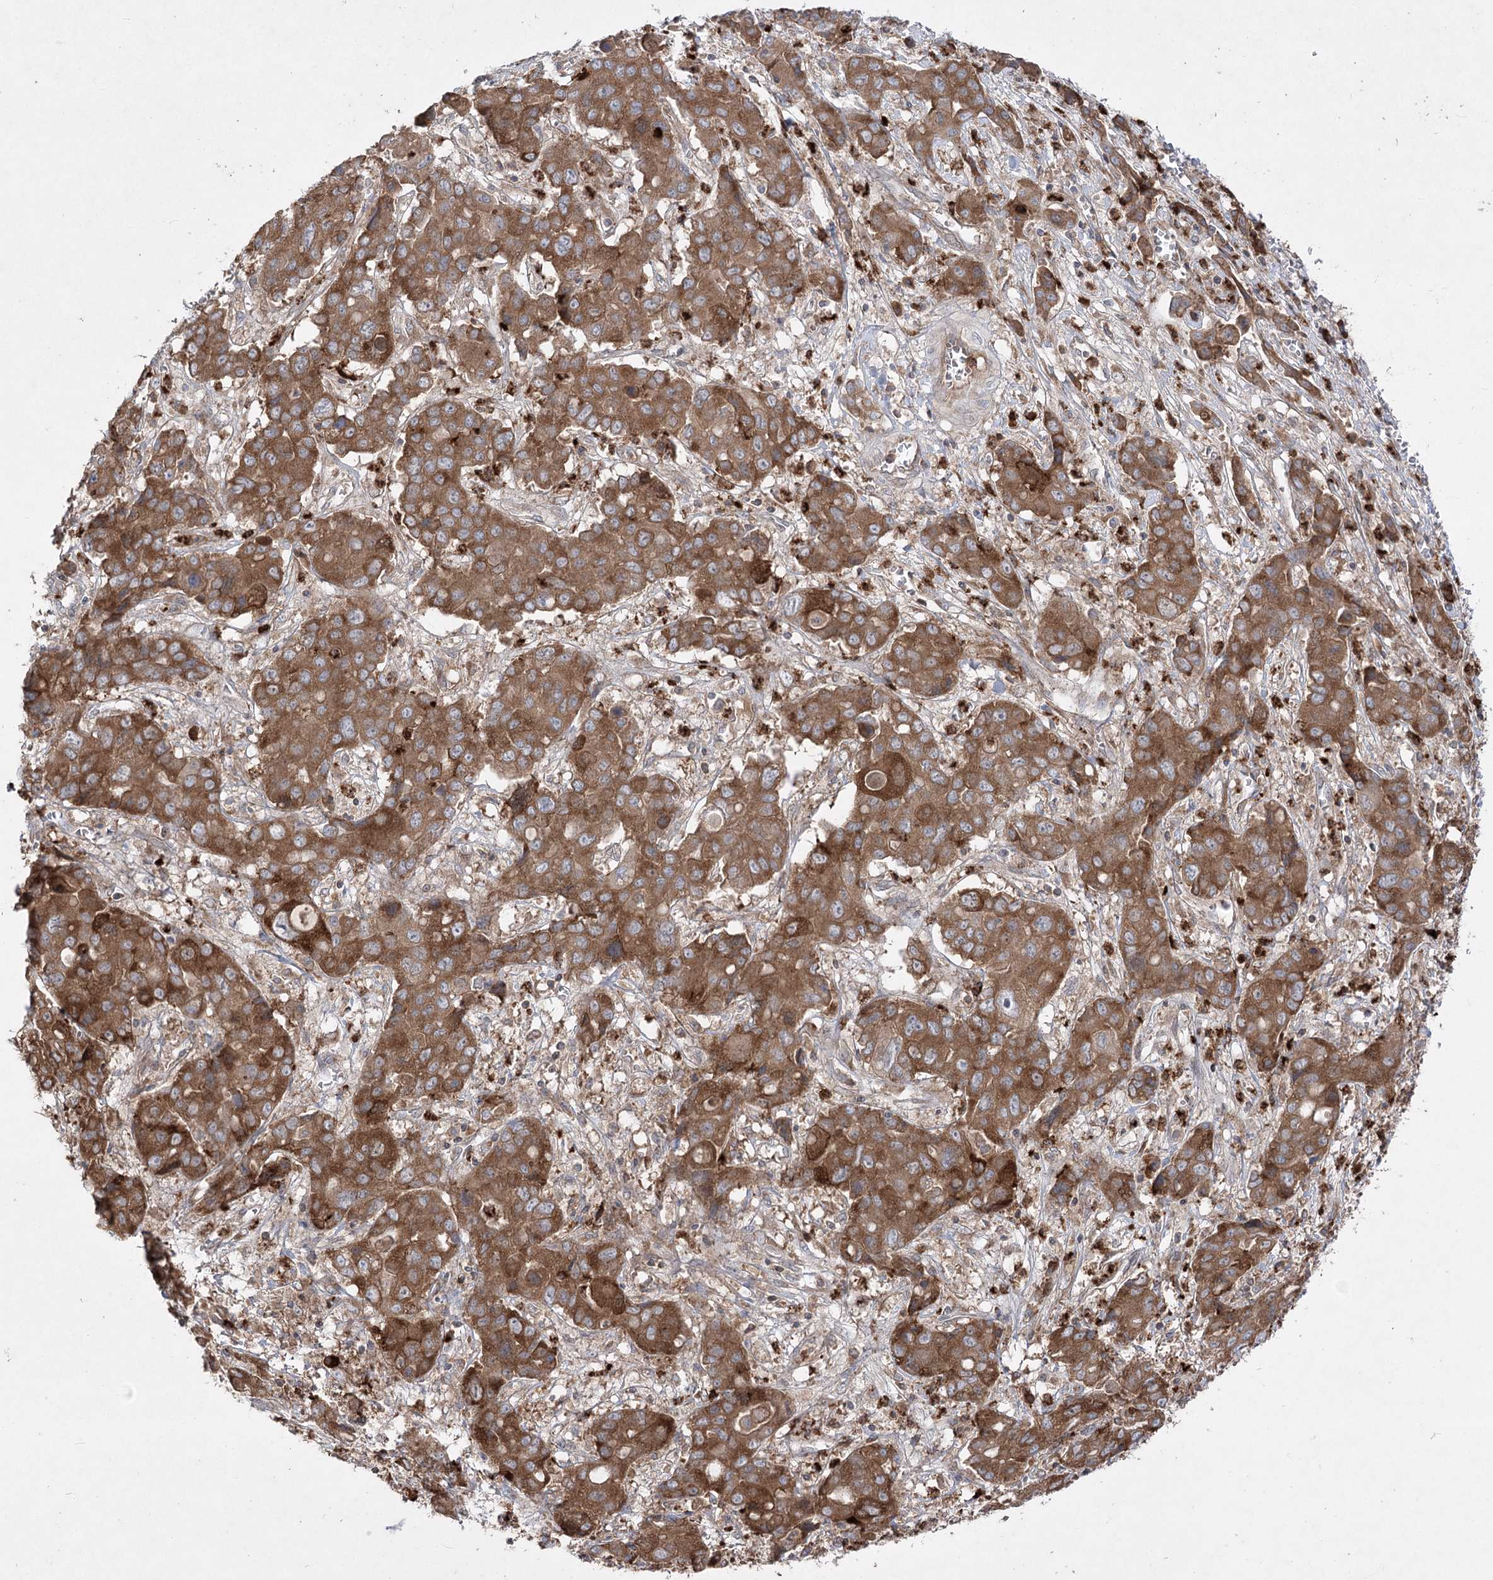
{"staining": {"intensity": "moderate", "quantity": ">75%", "location": "cytoplasmic/membranous"}, "tissue": "liver cancer", "cell_type": "Tumor cells", "image_type": "cancer", "snomed": [{"axis": "morphology", "description": "Cholangiocarcinoma"}, {"axis": "topography", "description": "Liver"}], "caption": "Approximately >75% of tumor cells in liver cancer reveal moderate cytoplasmic/membranous protein positivity as visualized by brown immunohistochemical staining.", "gene": "PLEKHA5", "patient": {"sex": "male", "age": 67}}